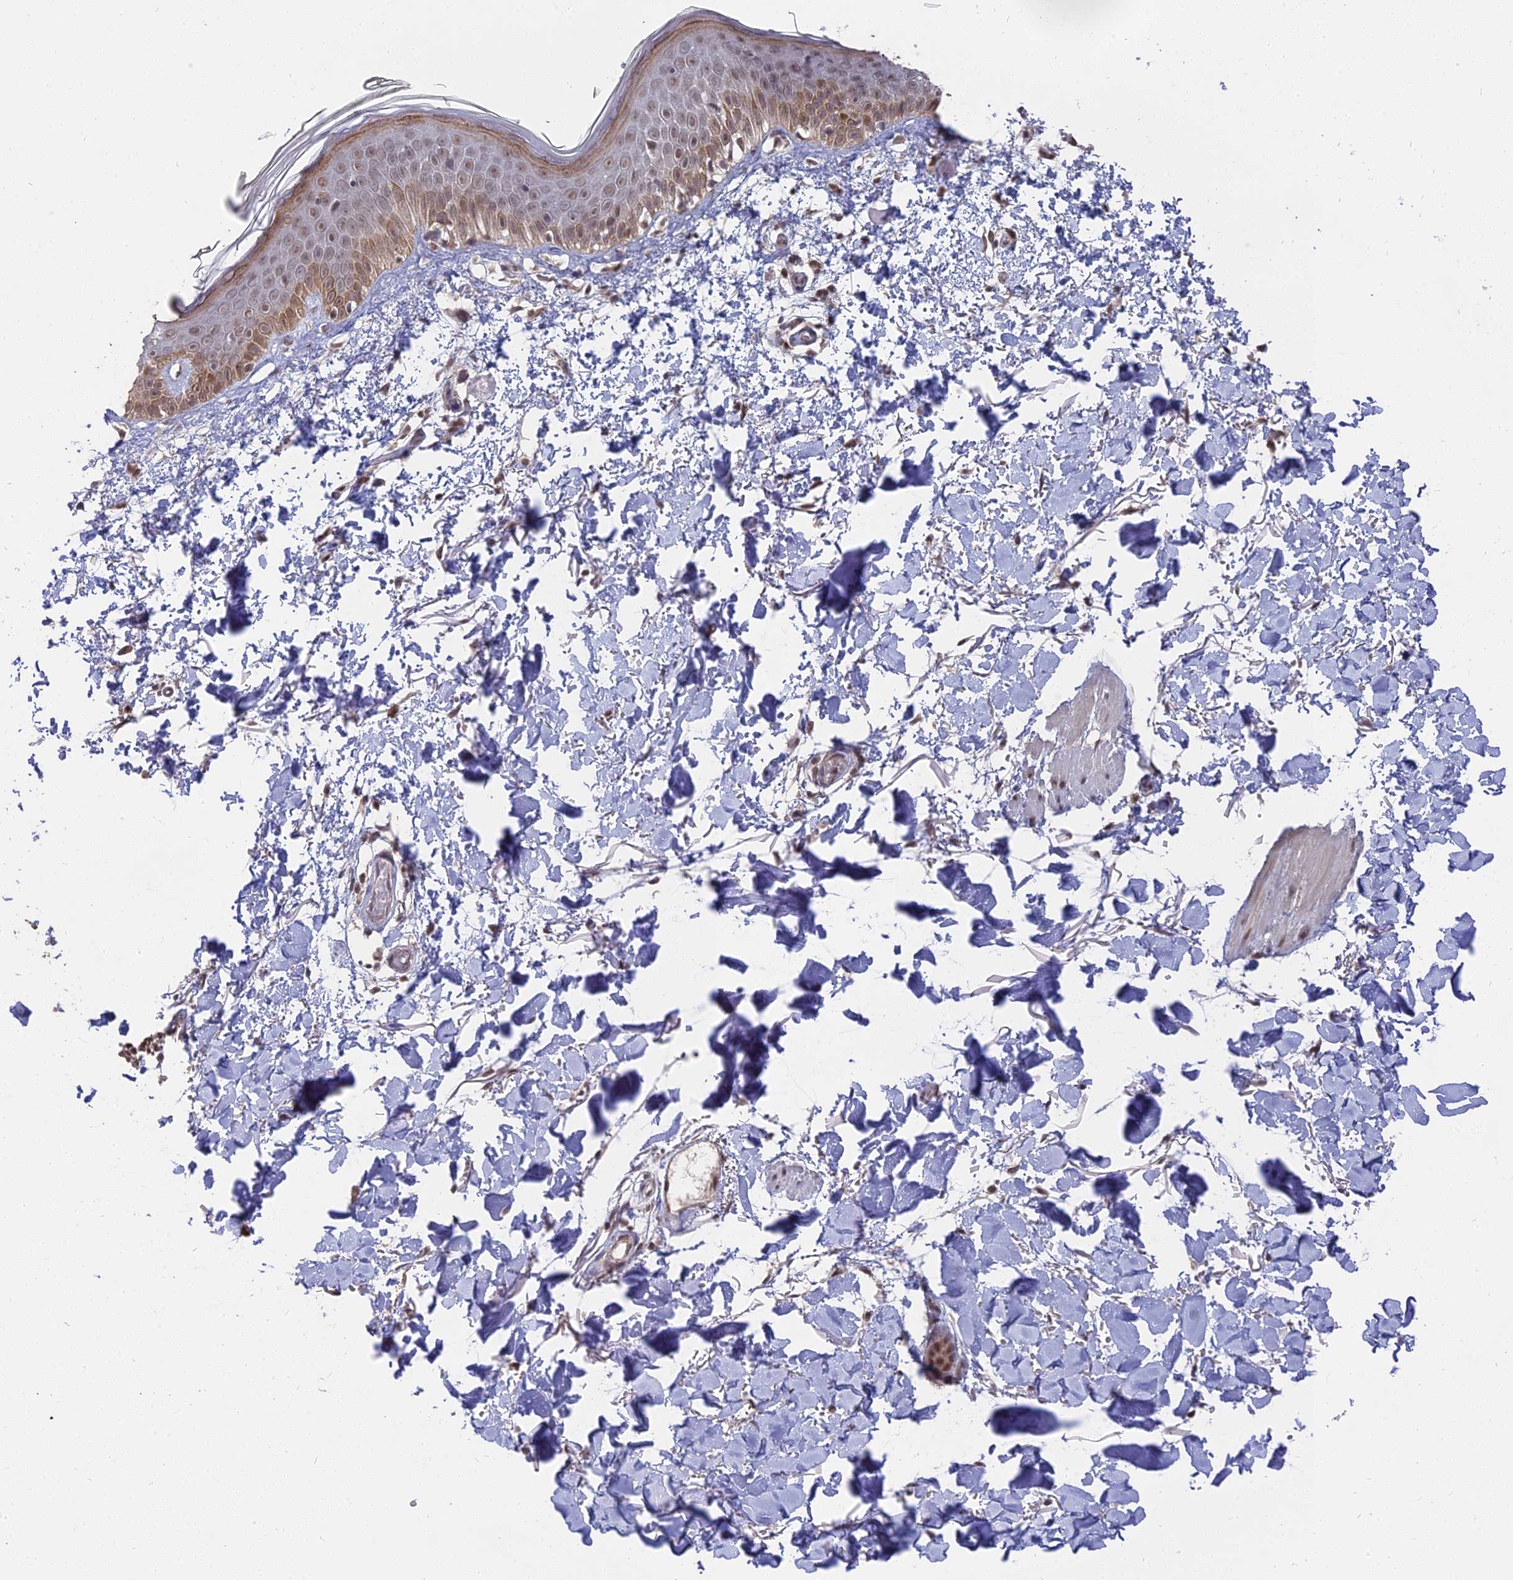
{"staining": {"intensity": "weak", "quantity": "25%-75%", "location": "nuclear"}, "tissue": "skin", "cell_type": "Fibroblasts", "image_type": "normal", "snomed": [{"axis": "morphology", "description": "Normal tissue, NOS"}, {"axis": "topography", "description": "Skin"}], "caption": "Protein expression by immunohistochemistry shows weak nuclear expression in about 25%-75% of fibroblasts in benign skin.", "gene": "NR1H3", "patient": {"sex": "male", "age": 62}}